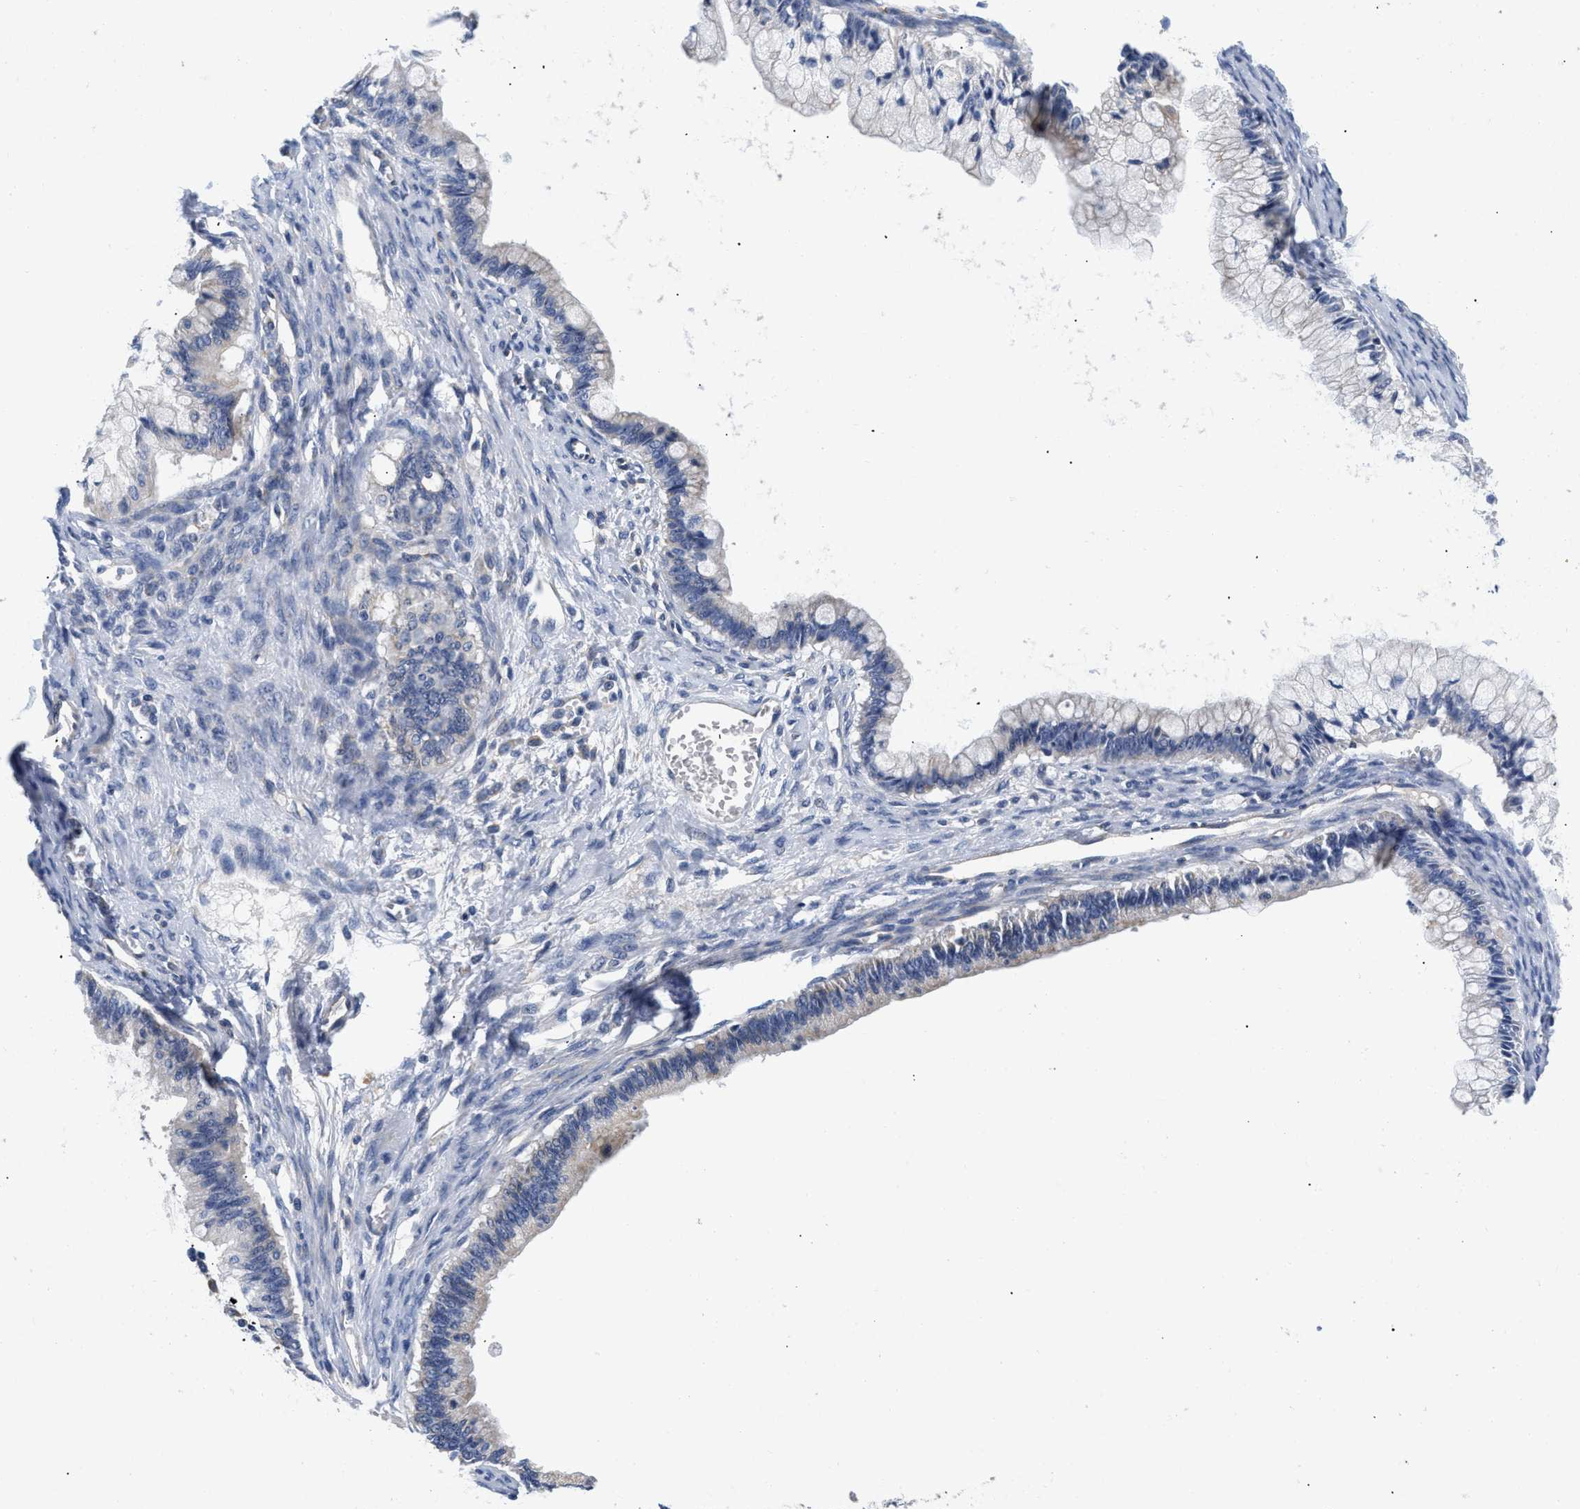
{"staining": {"intensity": "negative", "quantity": "none", "location": "none"}, "tissue": "ovarian cancer", "cell_type": "Tumor cells", "image_type": "cancer", "snomed": [{"axis": "morphology", "description": "Cystadenocarcinoma, mucinous, NOS"}, {"axis": "topography", "description": "Ovary"}], "caption": "Tumor cells show no significant positivity in ovarian cancer. The staining was performed using DAB to visualize the protein expression in brown, while the nuclei were stained in blue with hematoxylin (Magnification: 20x).", "gene": "PDP1", "patient": {"sex": "female", "age": 57}}